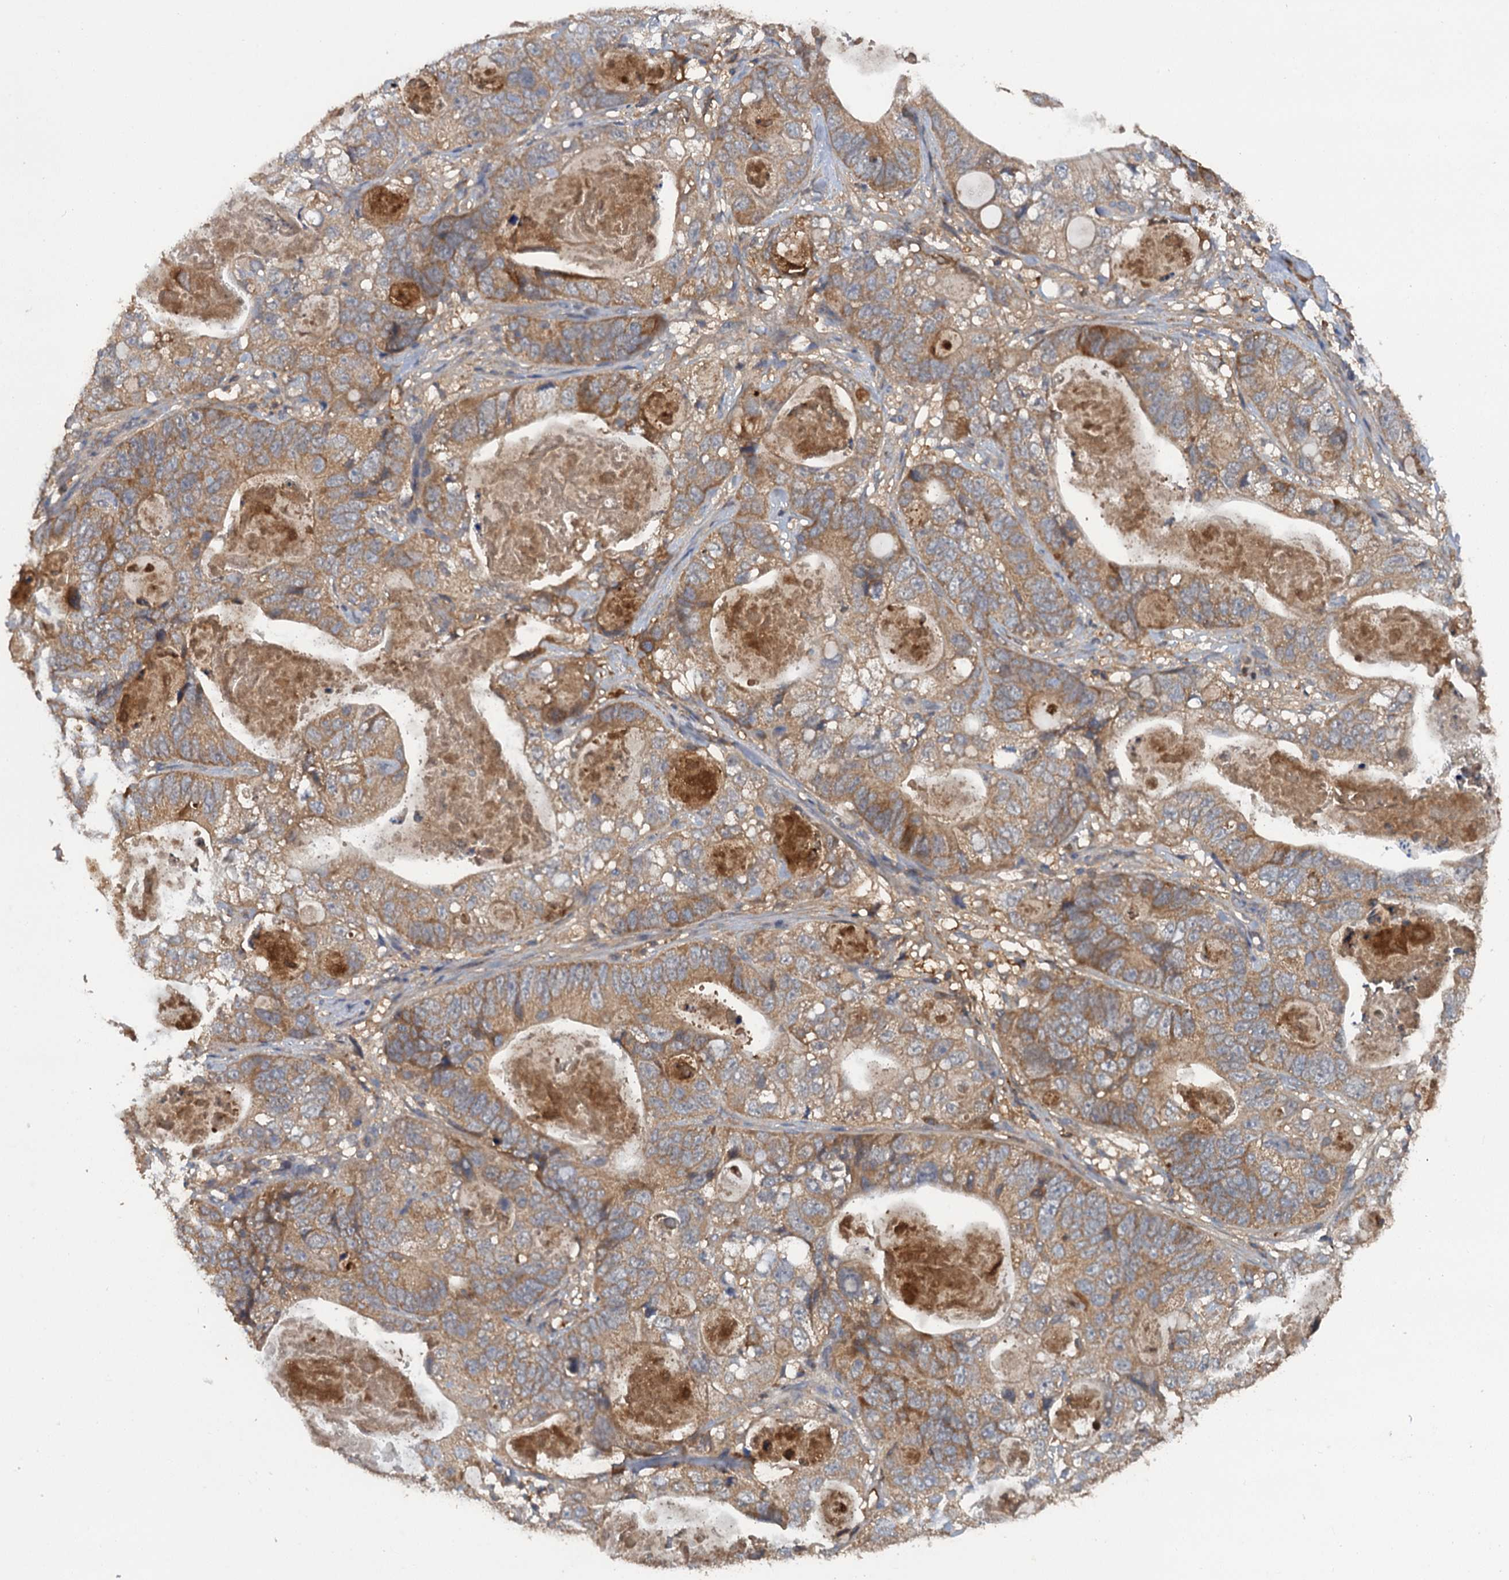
{"staining": {"intensity": "moderate", "quantity": ">75%", "location": "cytoplasmic/membranous"}, "tissue": "stomach cancer", "cell_type": "Tumor cells", "image_type": "cancer", "snomed": [{"axis": "morphology", "description": "Normal tissue, NOS"}, {"axis": "morphology", "description": "Adenocarcinoma, NOS"}, {"axis": "topography", "description": "Stomach"}], "caption": "A brown stain highlights moderate cytoplasmic/membranous staining of a protein in stomach cancer (adenocarcinoma) tumor cells.", "gene": "HAPLN3", "patient": {"sex": "female", "age": 89}}